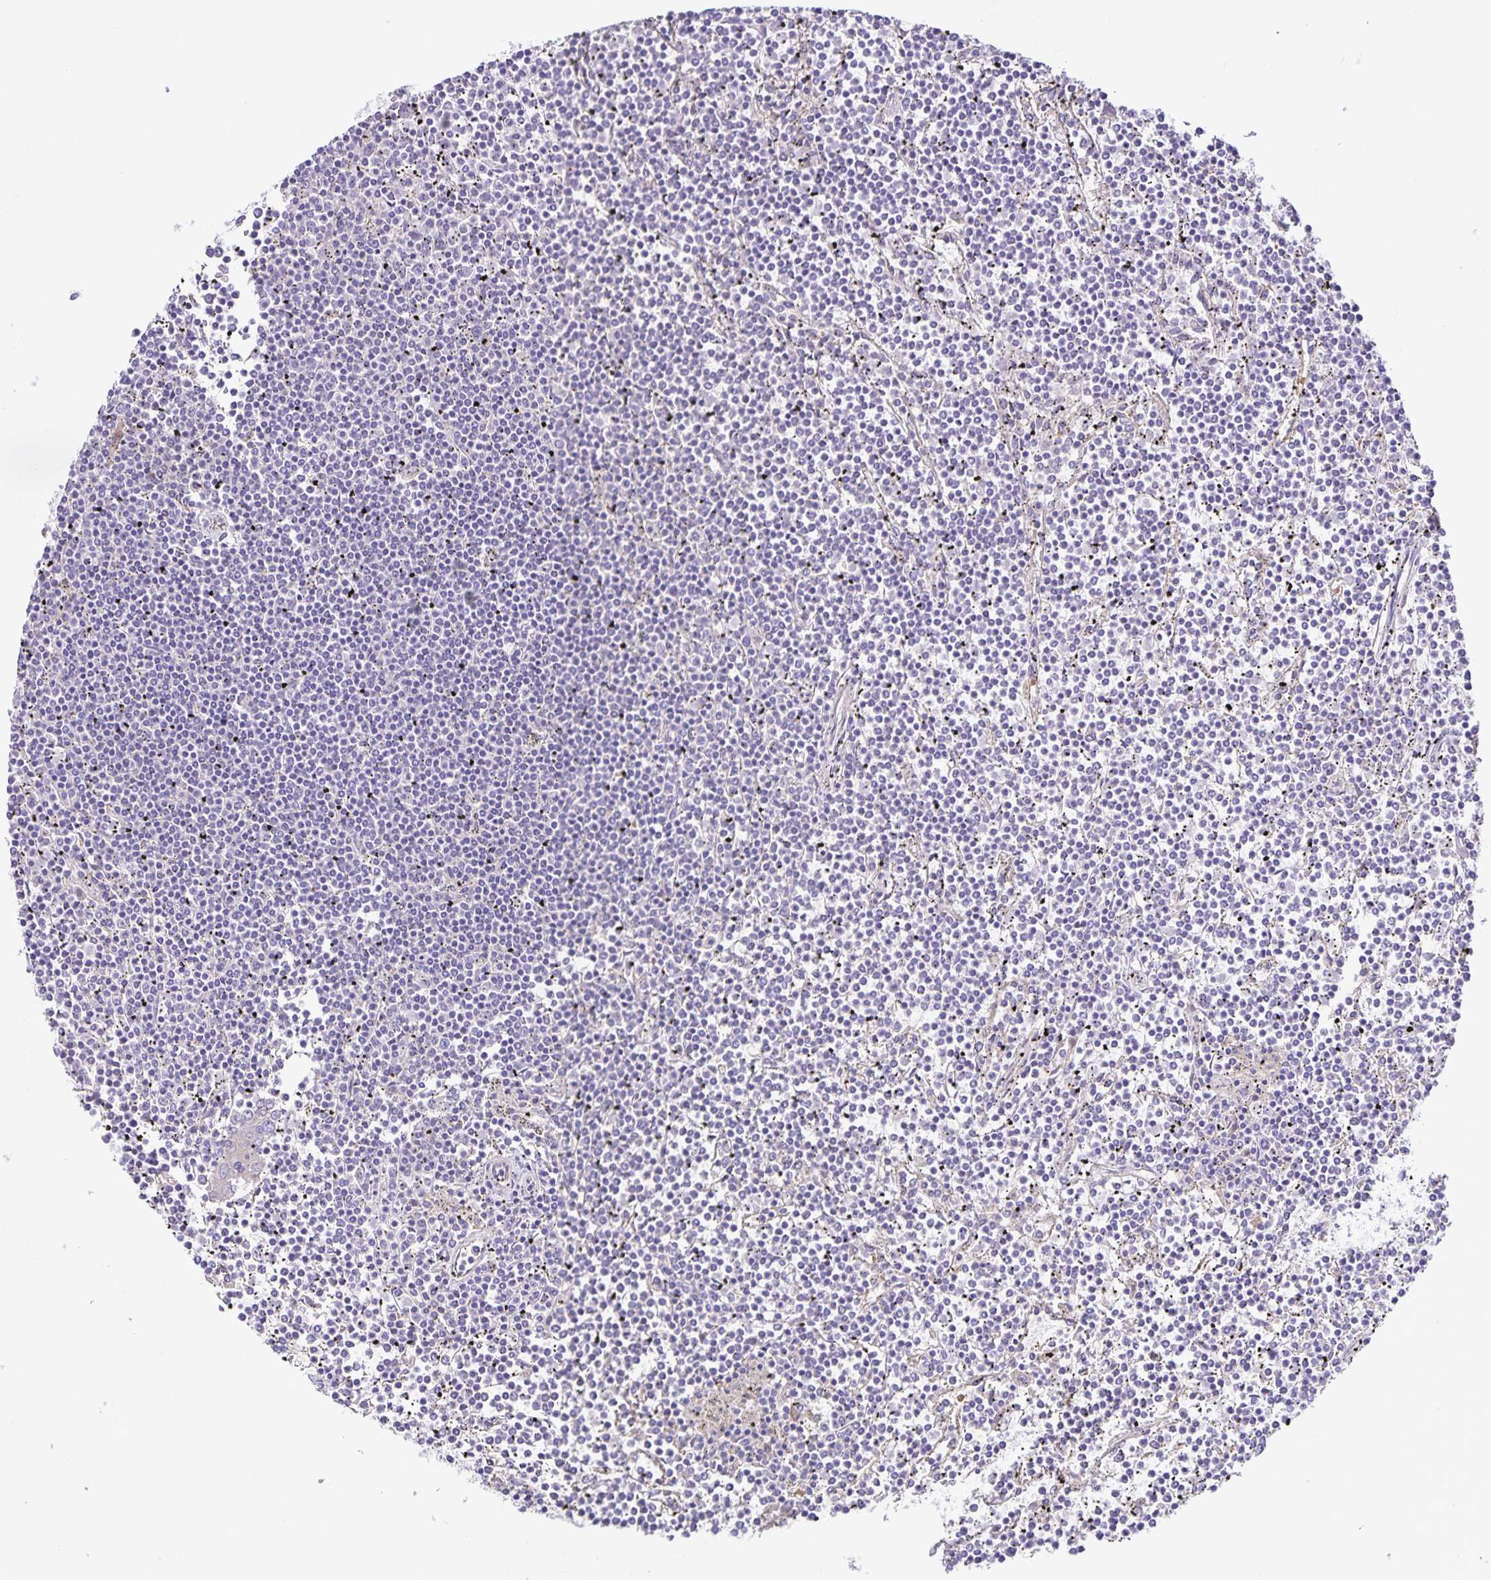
{"staining": {"intensity": "negative", "quantity": "none", "location": "none"}, "tissue": "lymphoma", "cell_type": "Tumor cells", "image_type": "cancer", "snomed": [{"axis": "morphology", "description": "Malignant lymphoma, non-Hodgkin's type, Low grade"}, {"axis": "topography", "description": "Spleen"}], "caption": "Immunohistochemistry (IHC) image of human lymphoma stained for a protein (brown), which reveals no expression in tumor cells.", "gene": "BOLL", "patient": {"sex": "female", "age": 19}}